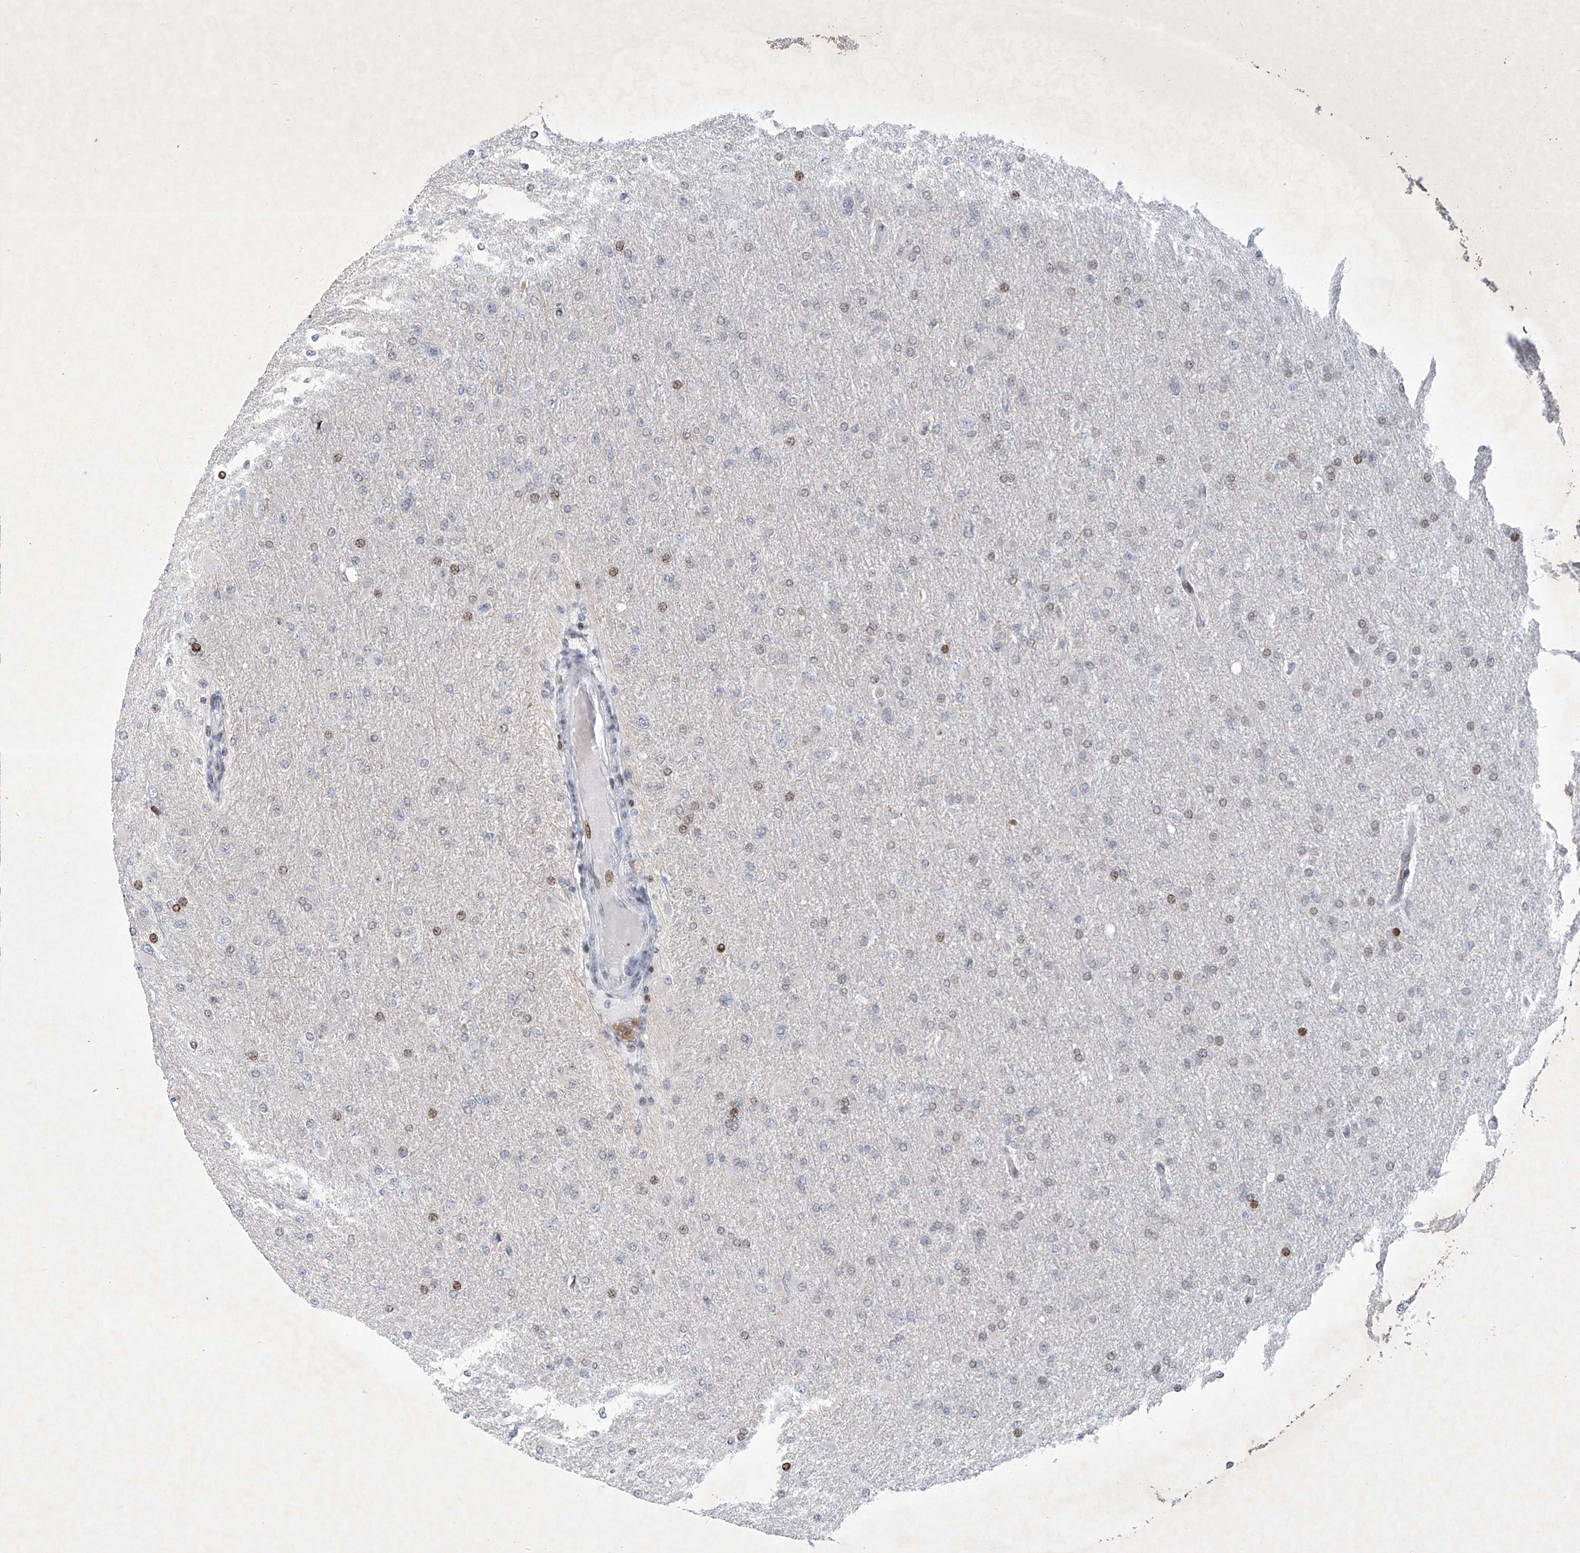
{"staining": {"intensity": "weak", "quantity": "25%-75%", "location": "nuclear"}, "tissue": "glioma", "cell_type": "Tumor cells", "image_type": "cancer", "snomed": [{"axis": "morphology", "description": "Glioma, malignant, High grade"}, {"axis": "topography", "description": "Cerebral cortex"}], "caption": "Protein positivity by IHC shows weak nuclear positivity in approximately 25%-75% of tumor cells in malignant glioma (high-grade).", "gene": "RFX7", "patient": {"sex": "female", "age": 36}}